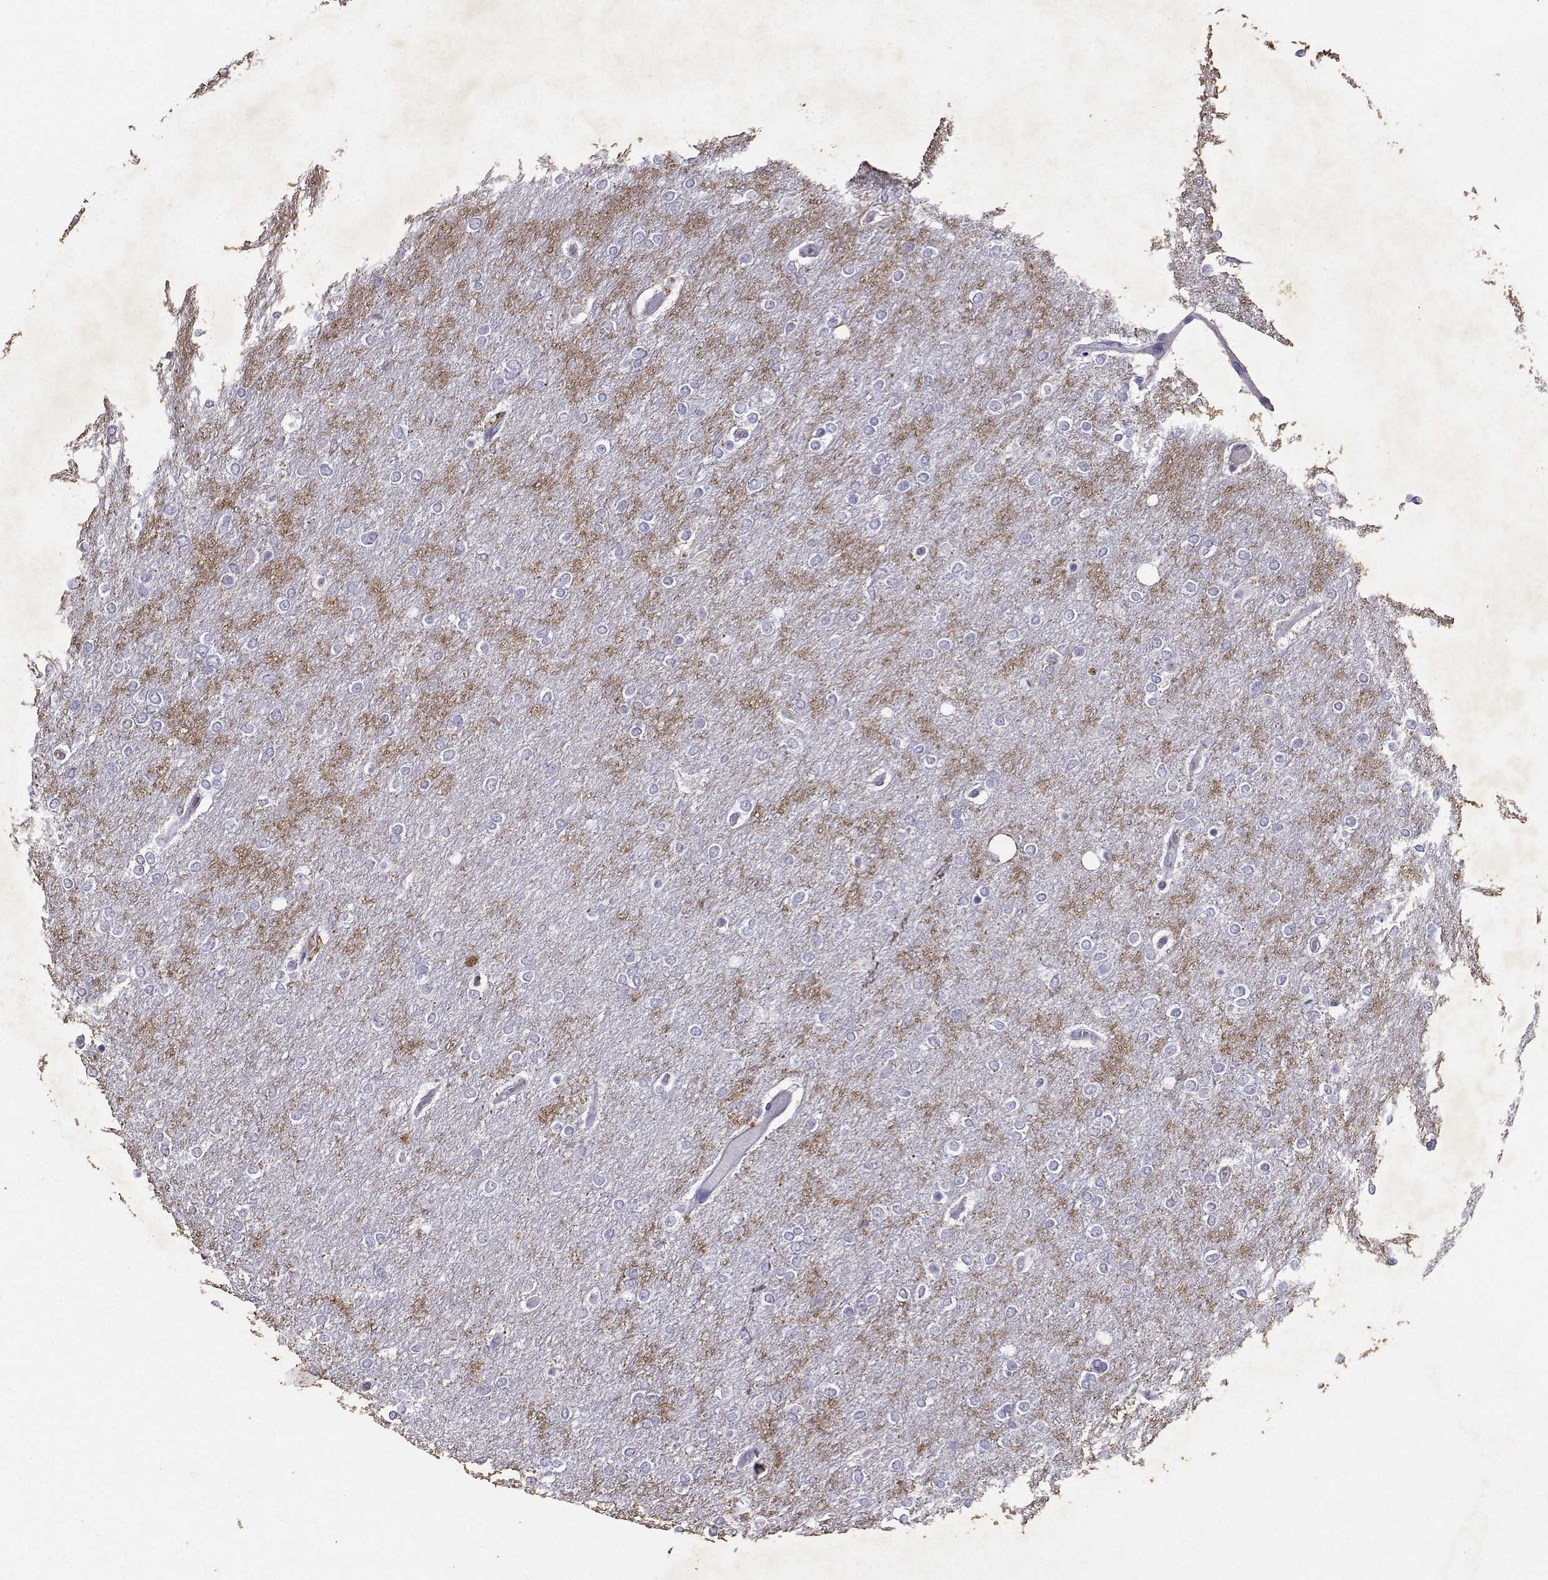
{"staining": {"intensity": "negative", "quantity": "none", "location": "none"}, "tissue": "glioma", "cell_type": "Tumor cells", "image_type": "cancer", "snomed": [{"axis": "morphology", "description": "Glioma, malignant, High grade"}, {"axis": "topography", "description": "Brain"}], "caption": "The image shows no significant positivity in tumor cells of glioma.", "gene": "GRIK4", "patient": {"sex": "female", "age": 61}}